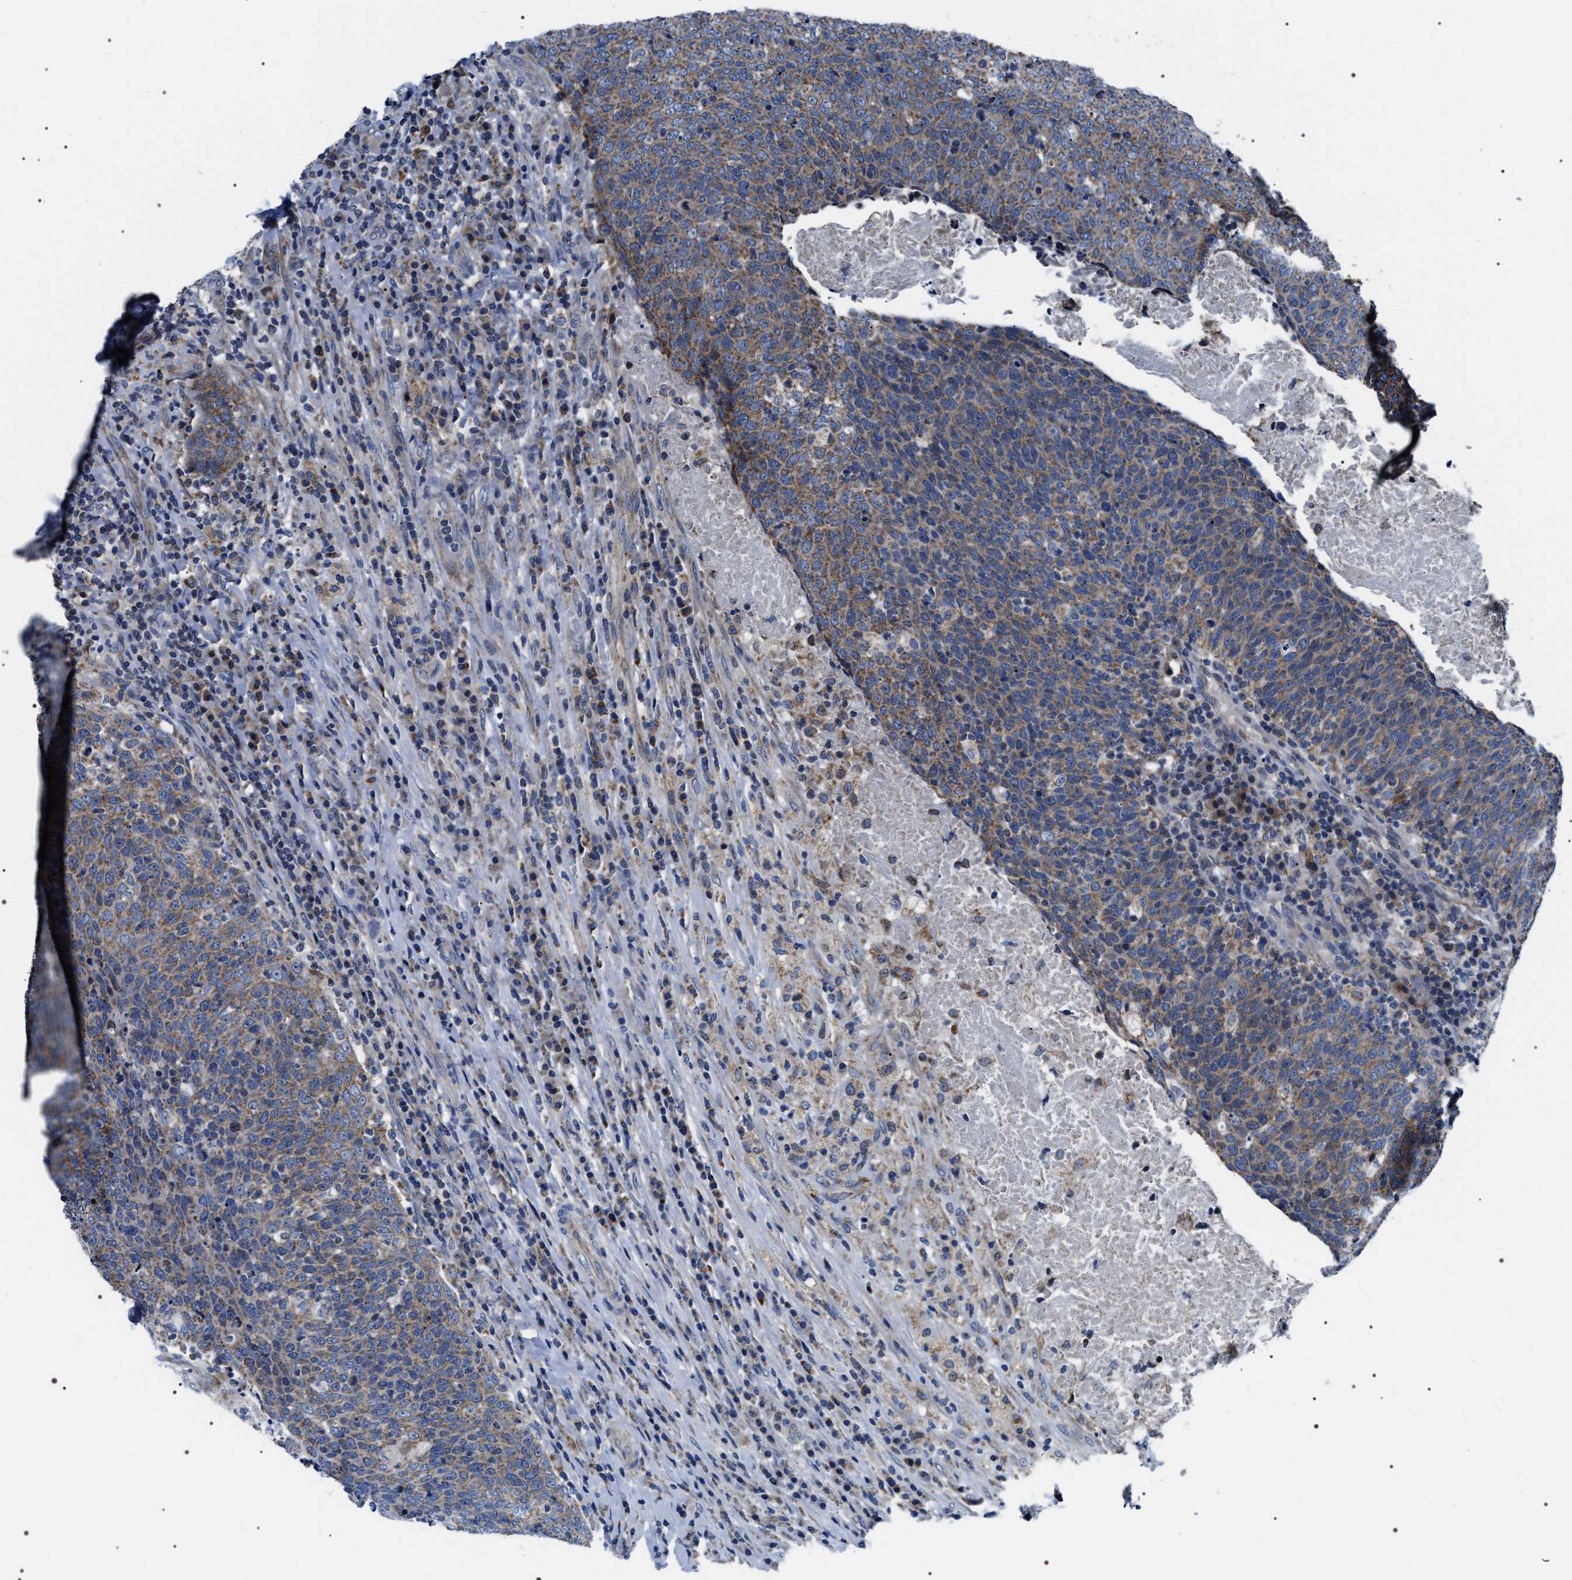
{"staining": {"intensity": "moderate", "quantity": ">75%", "location": "cytoplasmic/membranous"}, "tissue": "head and neck cancer", "cell_type": "Tumor cells", "image_type": "cancer", "snomed": [{"axis": "morphology", "description": "Squamous cell carcinoma, NOS"}, {"axis": "morphology", "description": "Squamous cell carcinoma, metastatic, NOS"}, {"axis": "topography", "description": "Lymph node"}, {"axis": "topography", "description": "Head-Neck"}], "caption": "High-power microscopy captured an immunohistochemistry (IHC) histopathology image of head and neck cancer, revealing moderate cytoplasmic/membranous expression in approximately >75% of tumor cells. (DAB (3,3'-diaminobenzidine) IHC, brown staining for protein, blue staining for nuclei).", "gene": "NTMT1", "patient": {"sex": "male", "age": 62}}